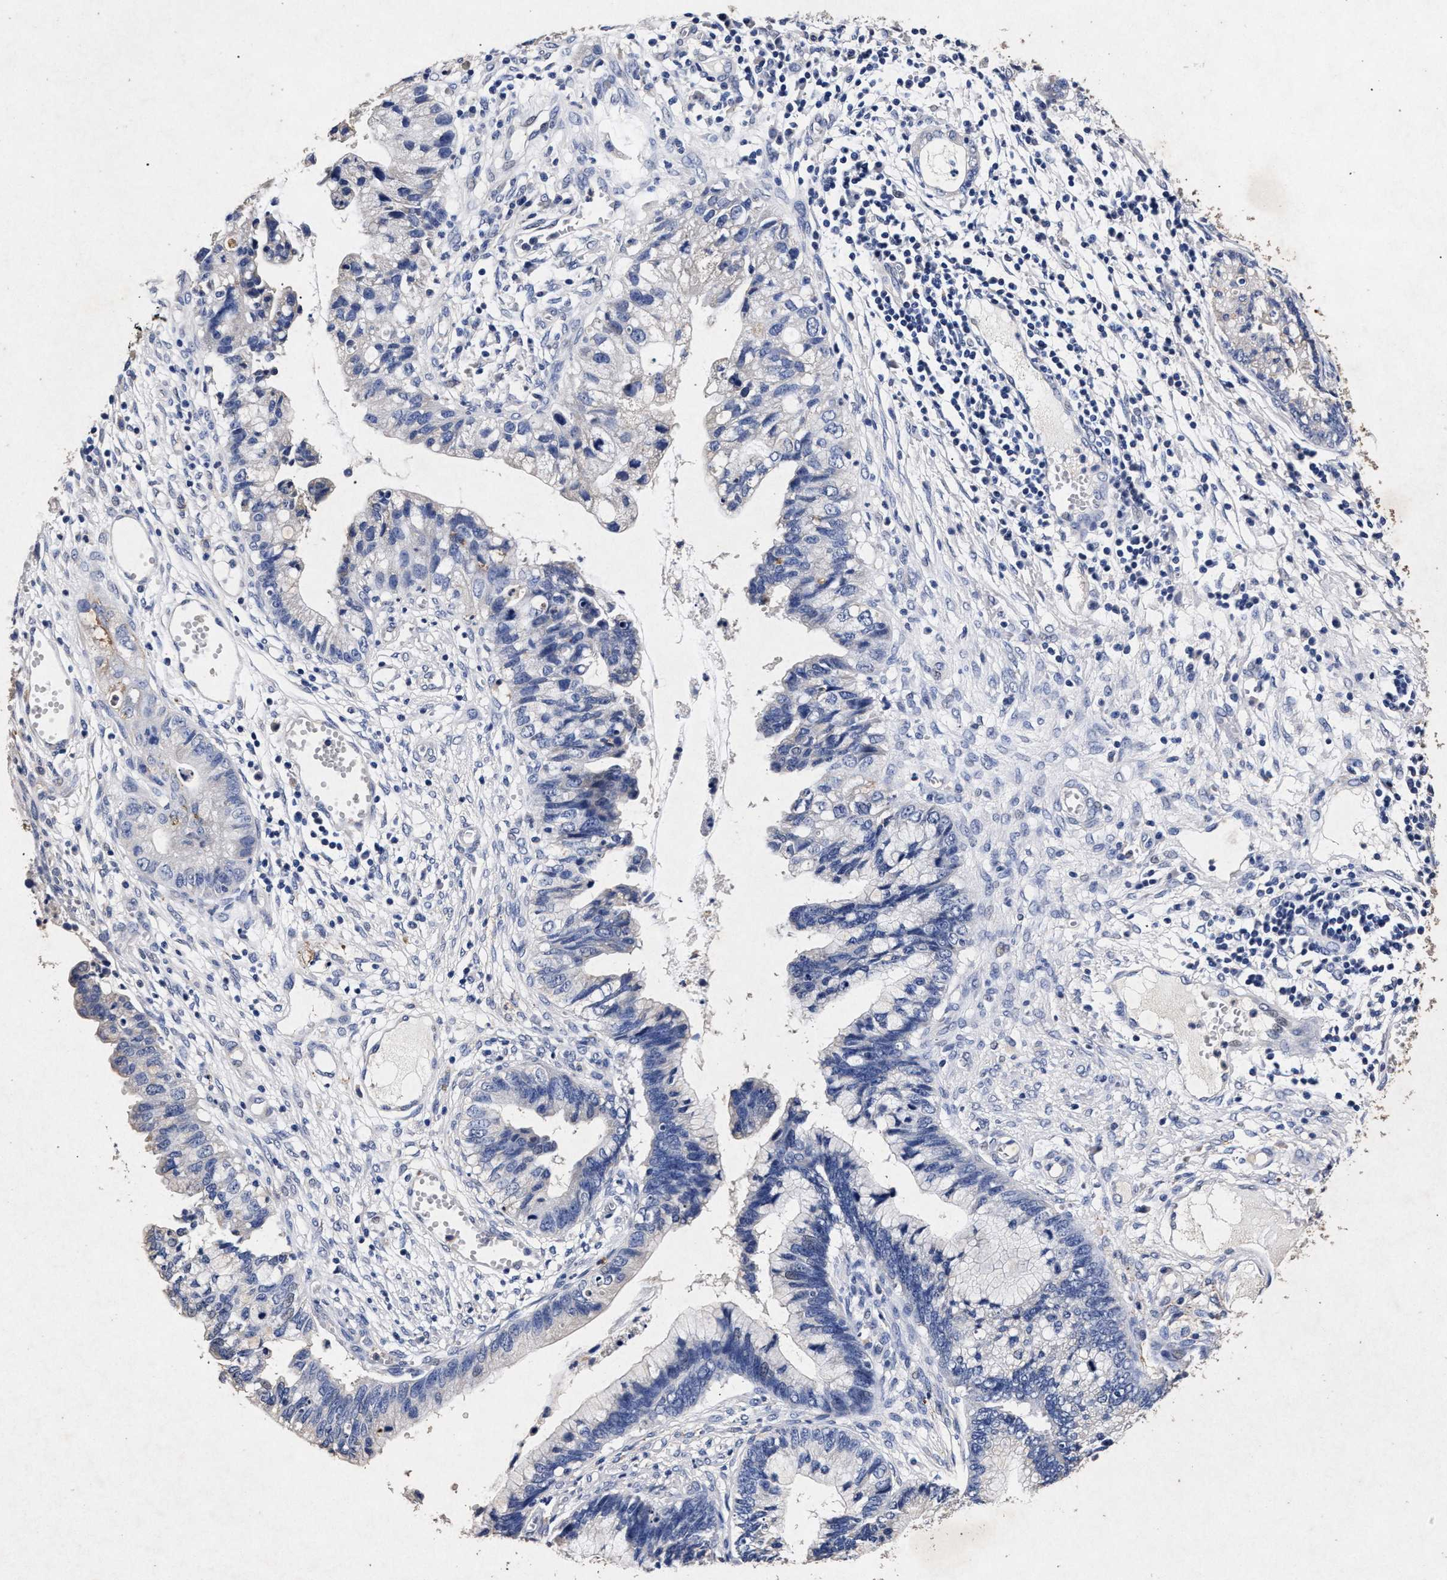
{"staining": {"intensity": "negative", "quantity": "none", "location": "none"}, "tissue": "cervical cancer", "cell_type": "Tumor cells", "image_type": "cancer", "snomed": [{"axis": "morphology", "description": "Adenocarcinoma, NOS"}, {"axis": "topography", "description": "Cervix"}], "caption": "Immunohistochemical staining of human cervical cancer (adenocarcinoma) reveals no significant positivity in tumor cells. Nuclei are stained in blue.", "gene": "ATP1A2", "patient": {"sex": "female", "age": 44}}